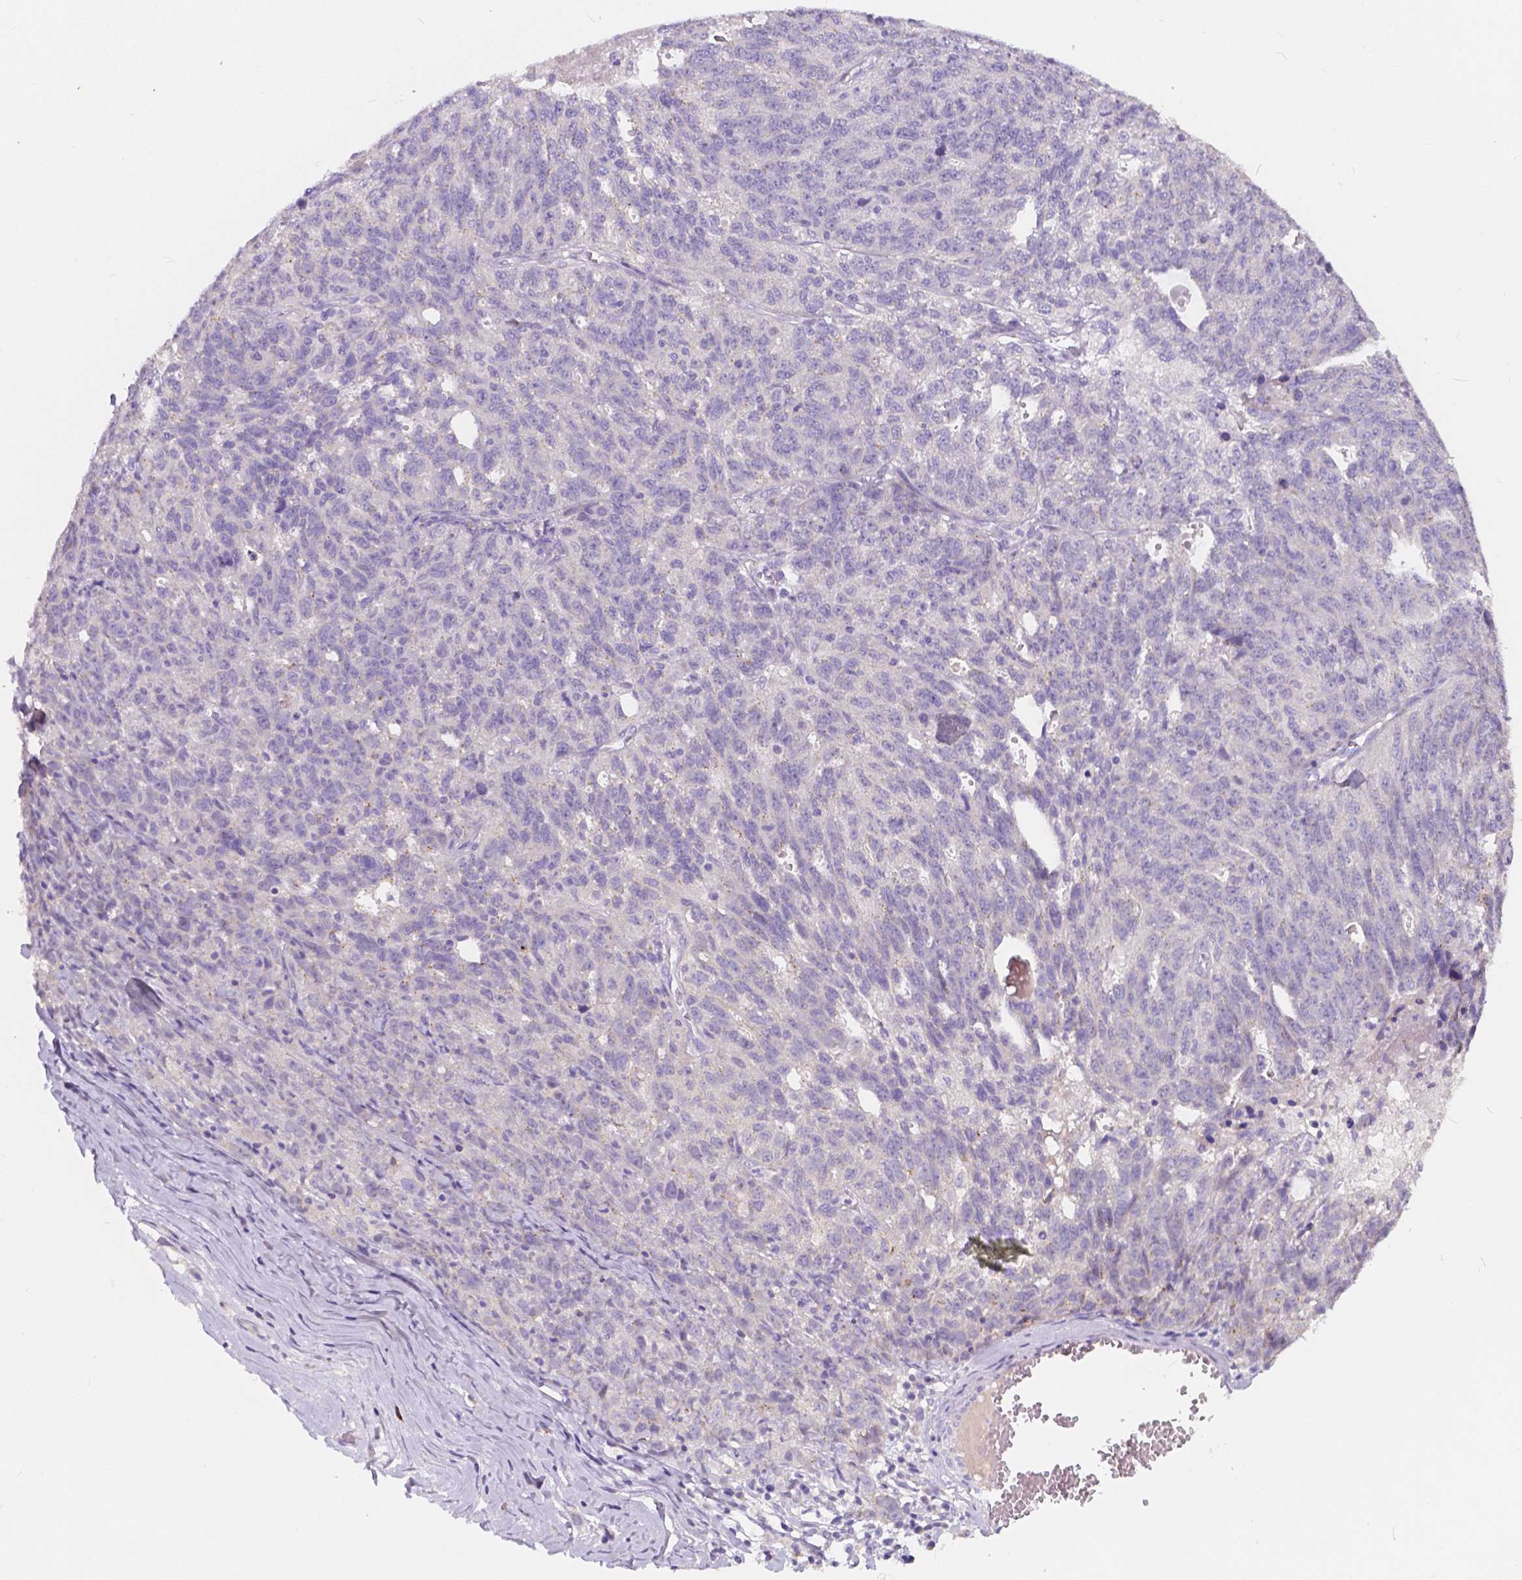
{"staining": {"intensity": "negative", "quantity": "none", "location": "none"}, "tissue": "ovarian cancer", "cell_type": "Tumor cells", "image_type": "cancer", "snomed": [{"axis": "morphology", "description": "Cystadenocarcinoma, serous, NOS"}, {"axis": "topography", "description": "Ovary"}], "caption": "Immunohistochemistry (IHC) photomicrograph of neoplastic tissue: ovarian serous cystadenocarcinoma stained with DAB demonstrates no significant protein staining in tumor cells. (DAB IHC, high magnification).", "gene": "RNF186", "patient": {"sex": "female", "age": 71}}